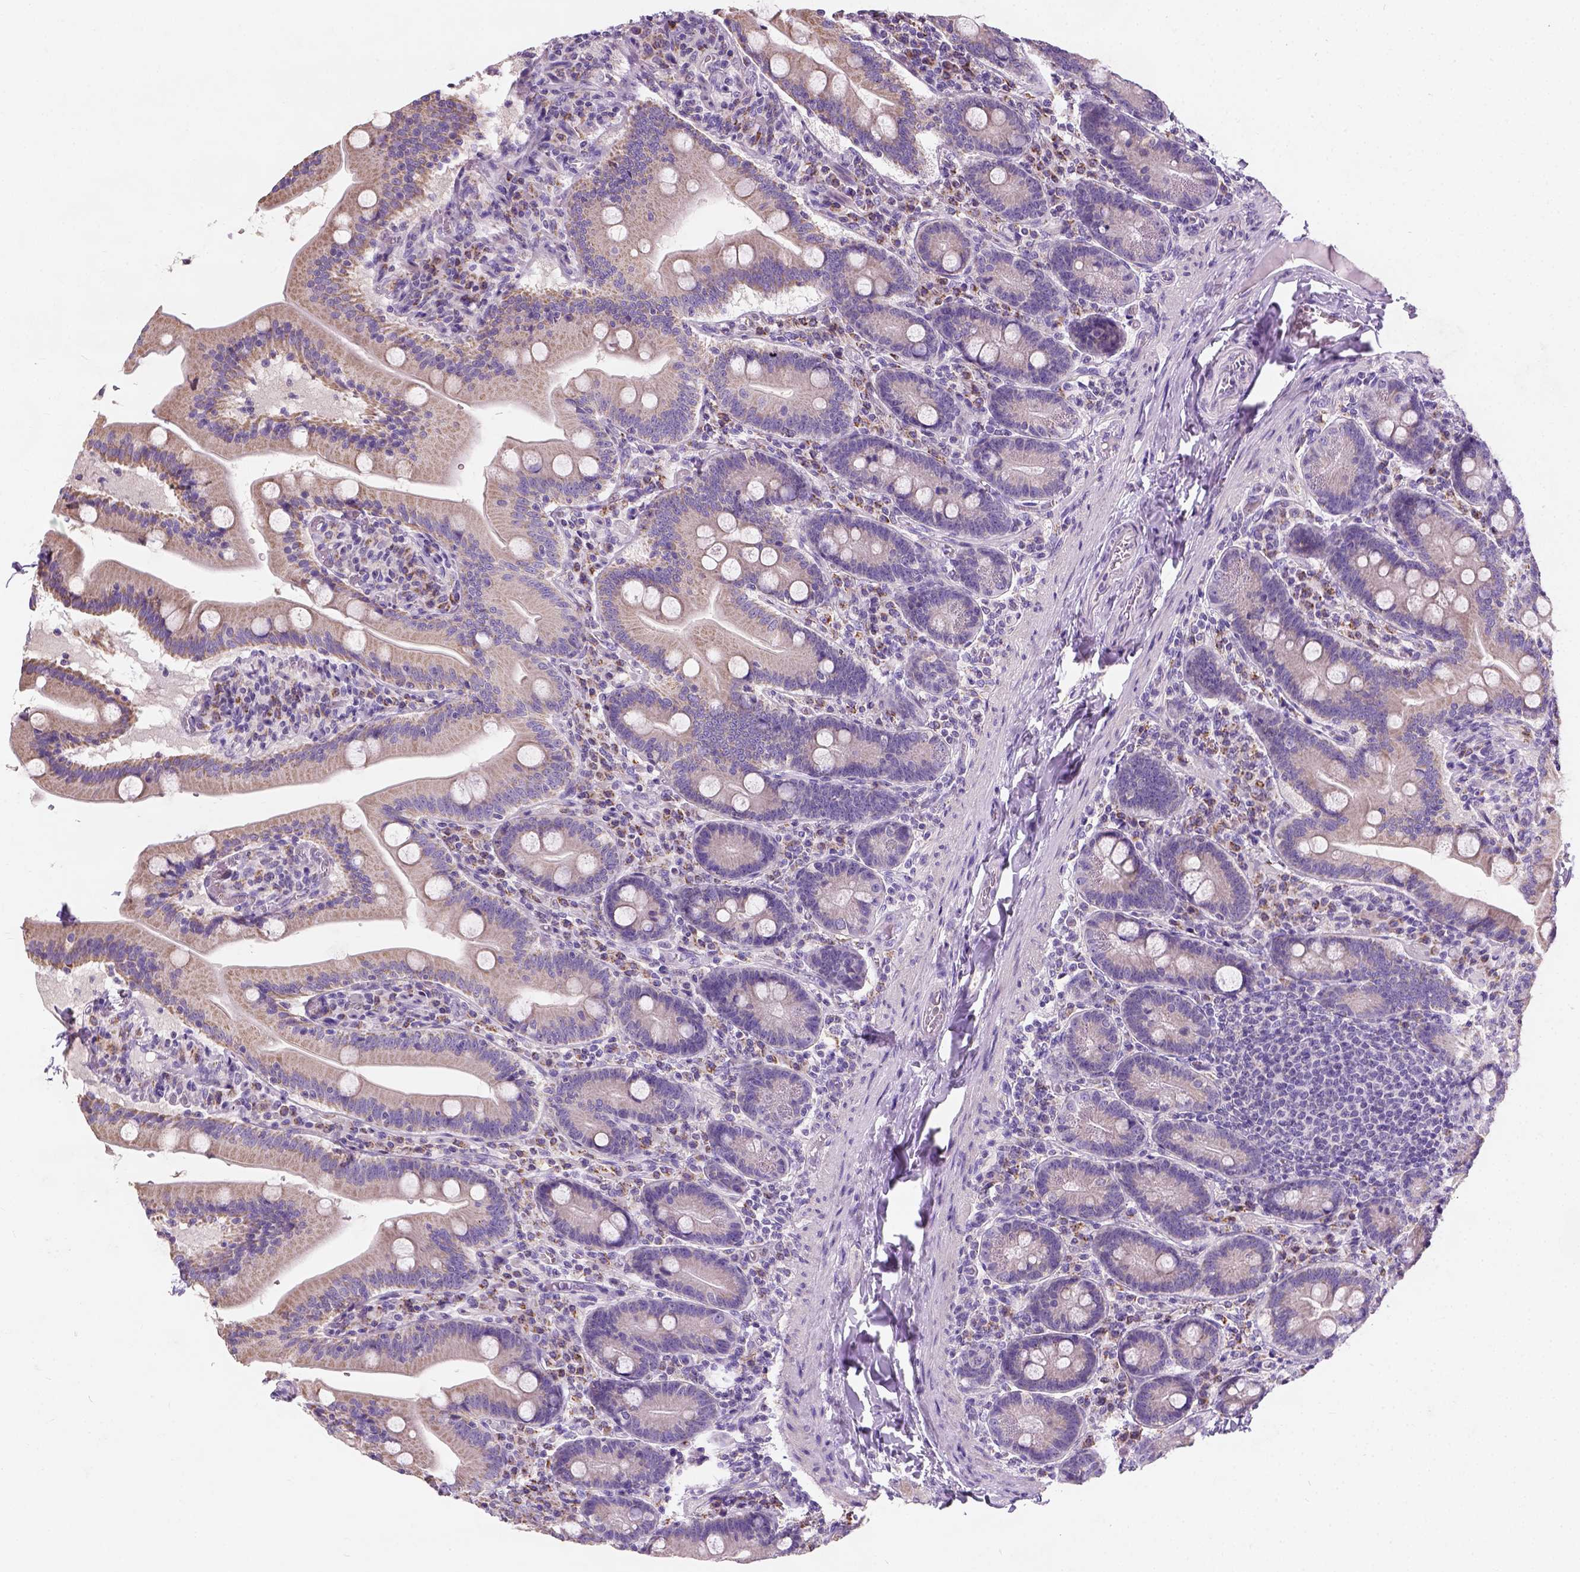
{"staining": {"intensity": "weak", "quantity": "25%-75%", "location": "cytoplasmic/membranous"}, "tissue": "small intestine", "cell_type": "Glandular cells", "image_type": "normal", "snomed": [{"axis": "morphology", "description": "Normal tissue, NOS"}, {"axis": "topography", "description": "Small intestine"}], "caption": "Immunohistochemistry (IHC) image of benign small intestine stained for a protein (brown), which displays low levels of weak cytoplasmic/membranous staining in approximately 25%-75% of glandular cells.", "gene": "CHODL", "patient": {"sex": "male", "age": 37}}